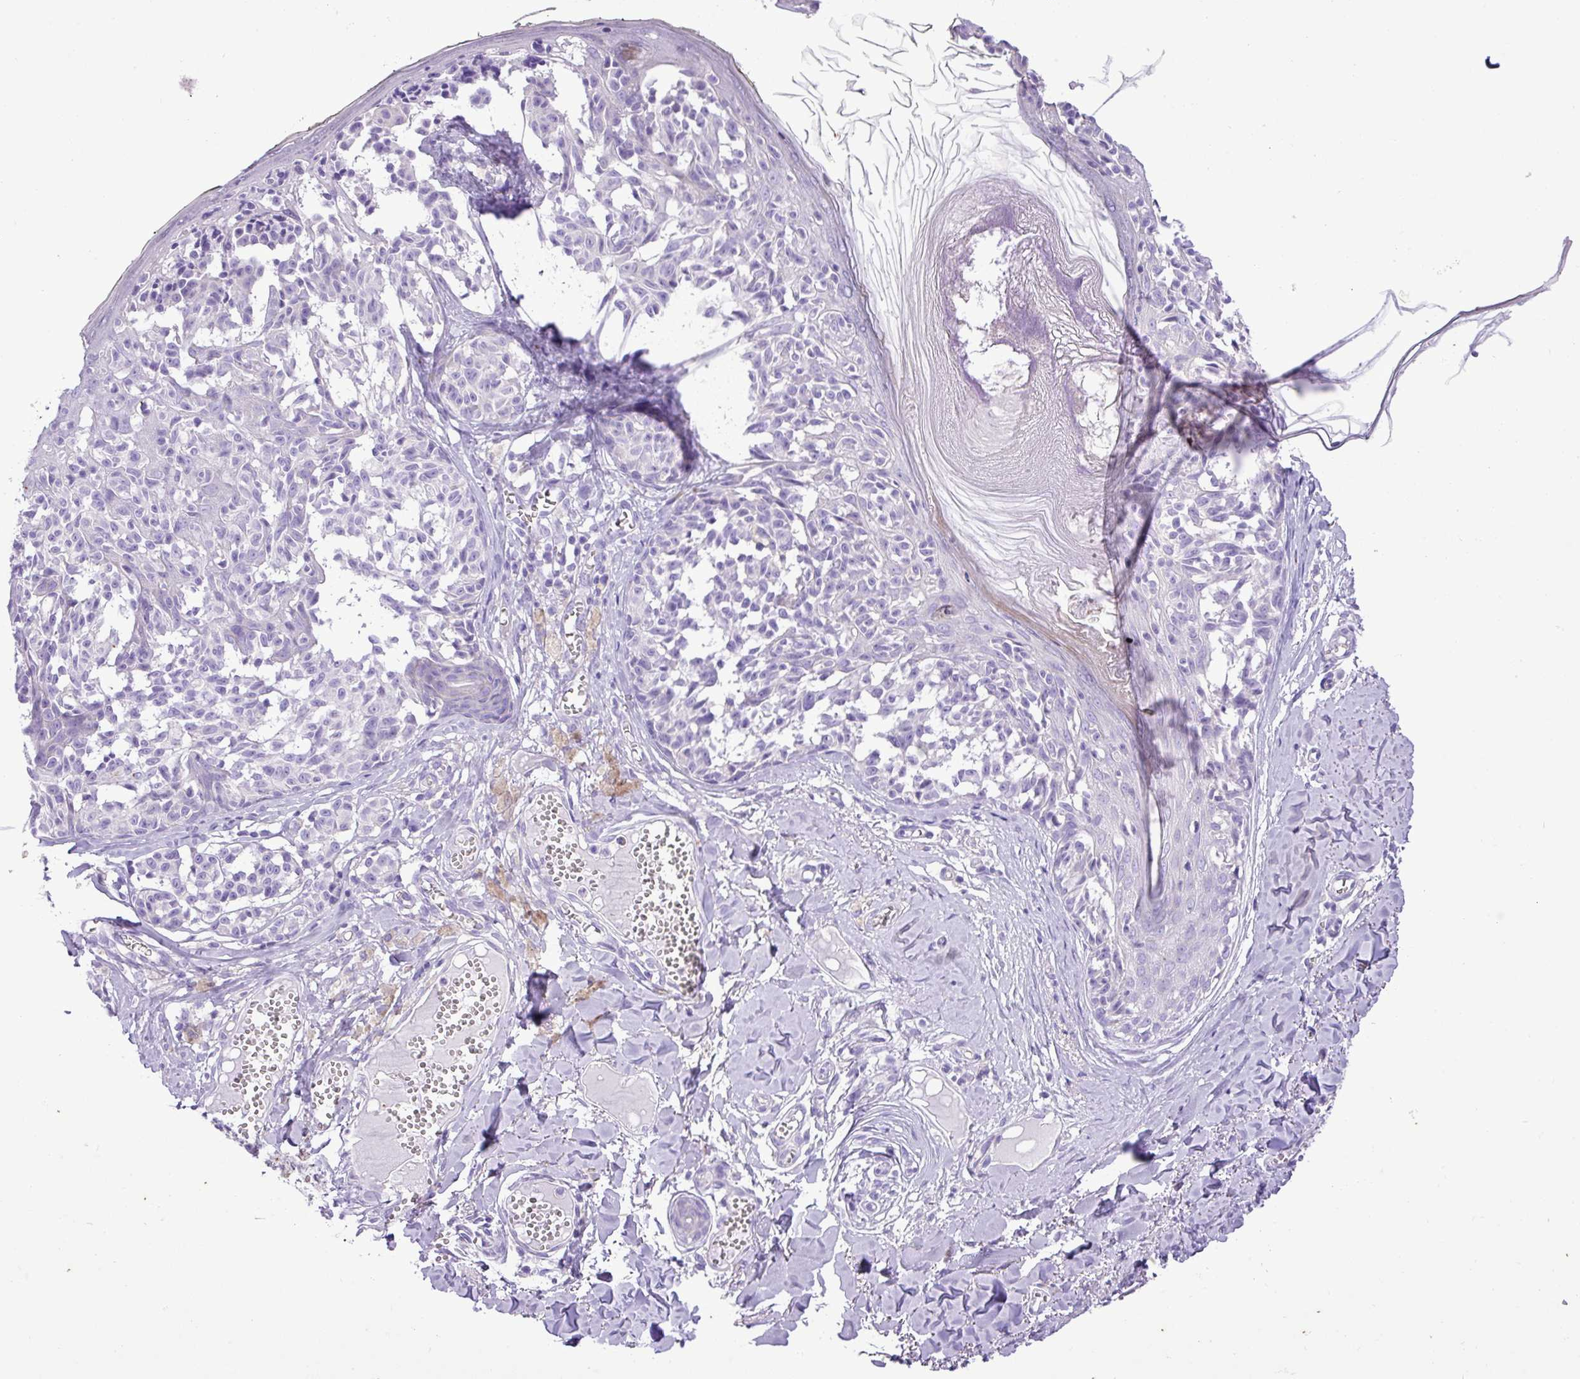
{"staining": {"intensity": "negative", "quantity": "none", "location": "none"}, "tissue": "melanoma", "cell_type": "Tumor cells", "image_type": "cancer", "snomed": [{"axis": "morphology", "description": "Malignant melanoma, NOS"}, {"axis": "topography", "description": "Skin"}], "caption": "DAB immunohistochemical staining of malignant melanoma displays no significant staining in tumor cells.", "gene": "ZNF334", "patient": {"sex": "female", "age": 43}}